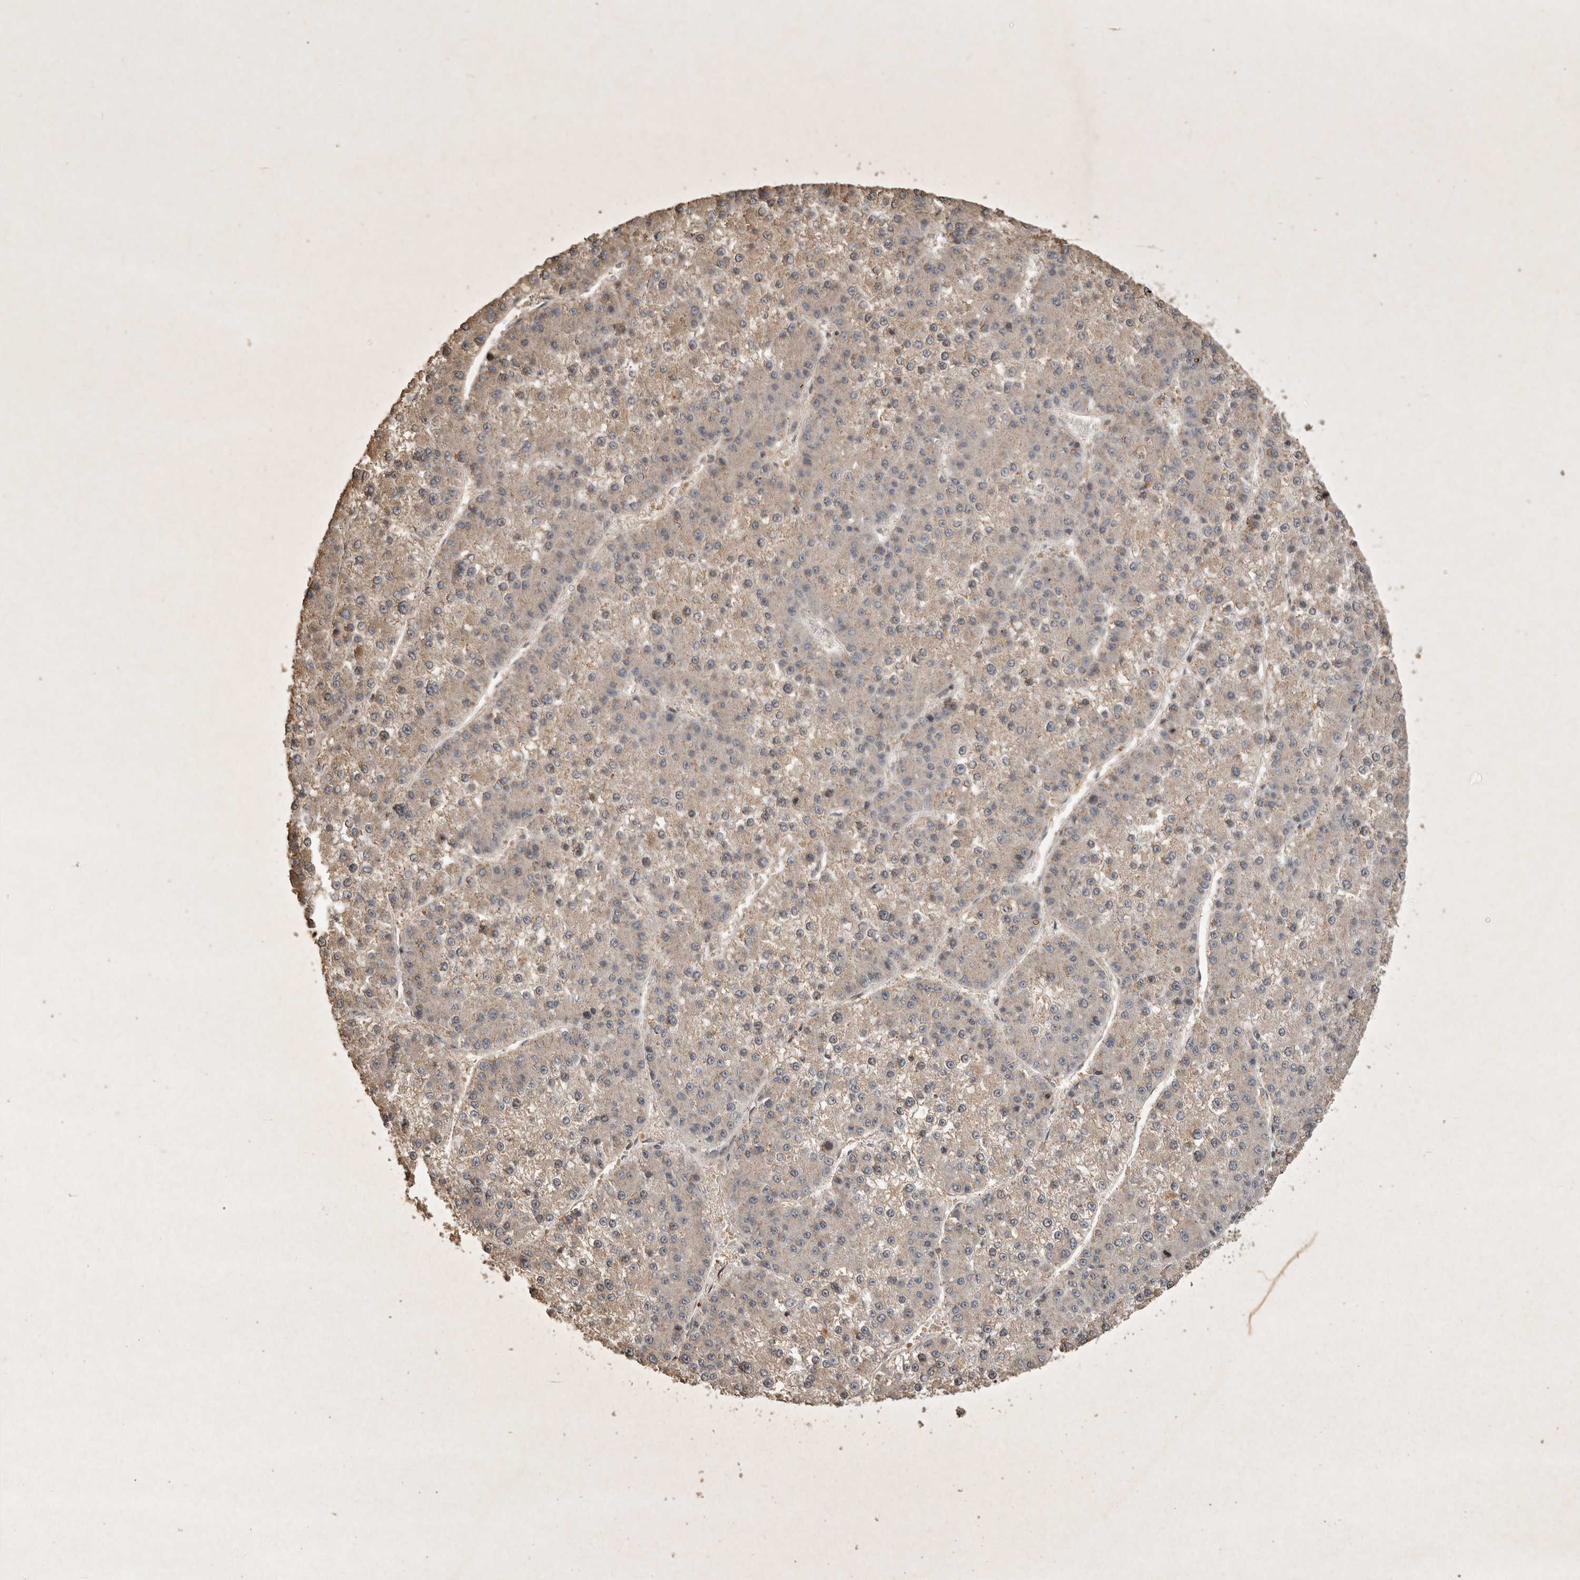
{"staining": {"intensity": "weak", "quantity": "<25%", "location": "cytoplasmic/membranous"}, "tissue": "liver cancer", "cell_type": "Tumor cells", "image_type": "cancer", "snomed": [{"axis": "morphology", "description": "Carcinoma, Hepatocellular, NOS"}, {"axis": "topography", "description": "Liver"}], "caption": "Liver cancer was stained to show a protein in brown. There is no significant expression in tumor cells.", "gene": "HRK", "patient": {"sex": "female", "age": 73}}